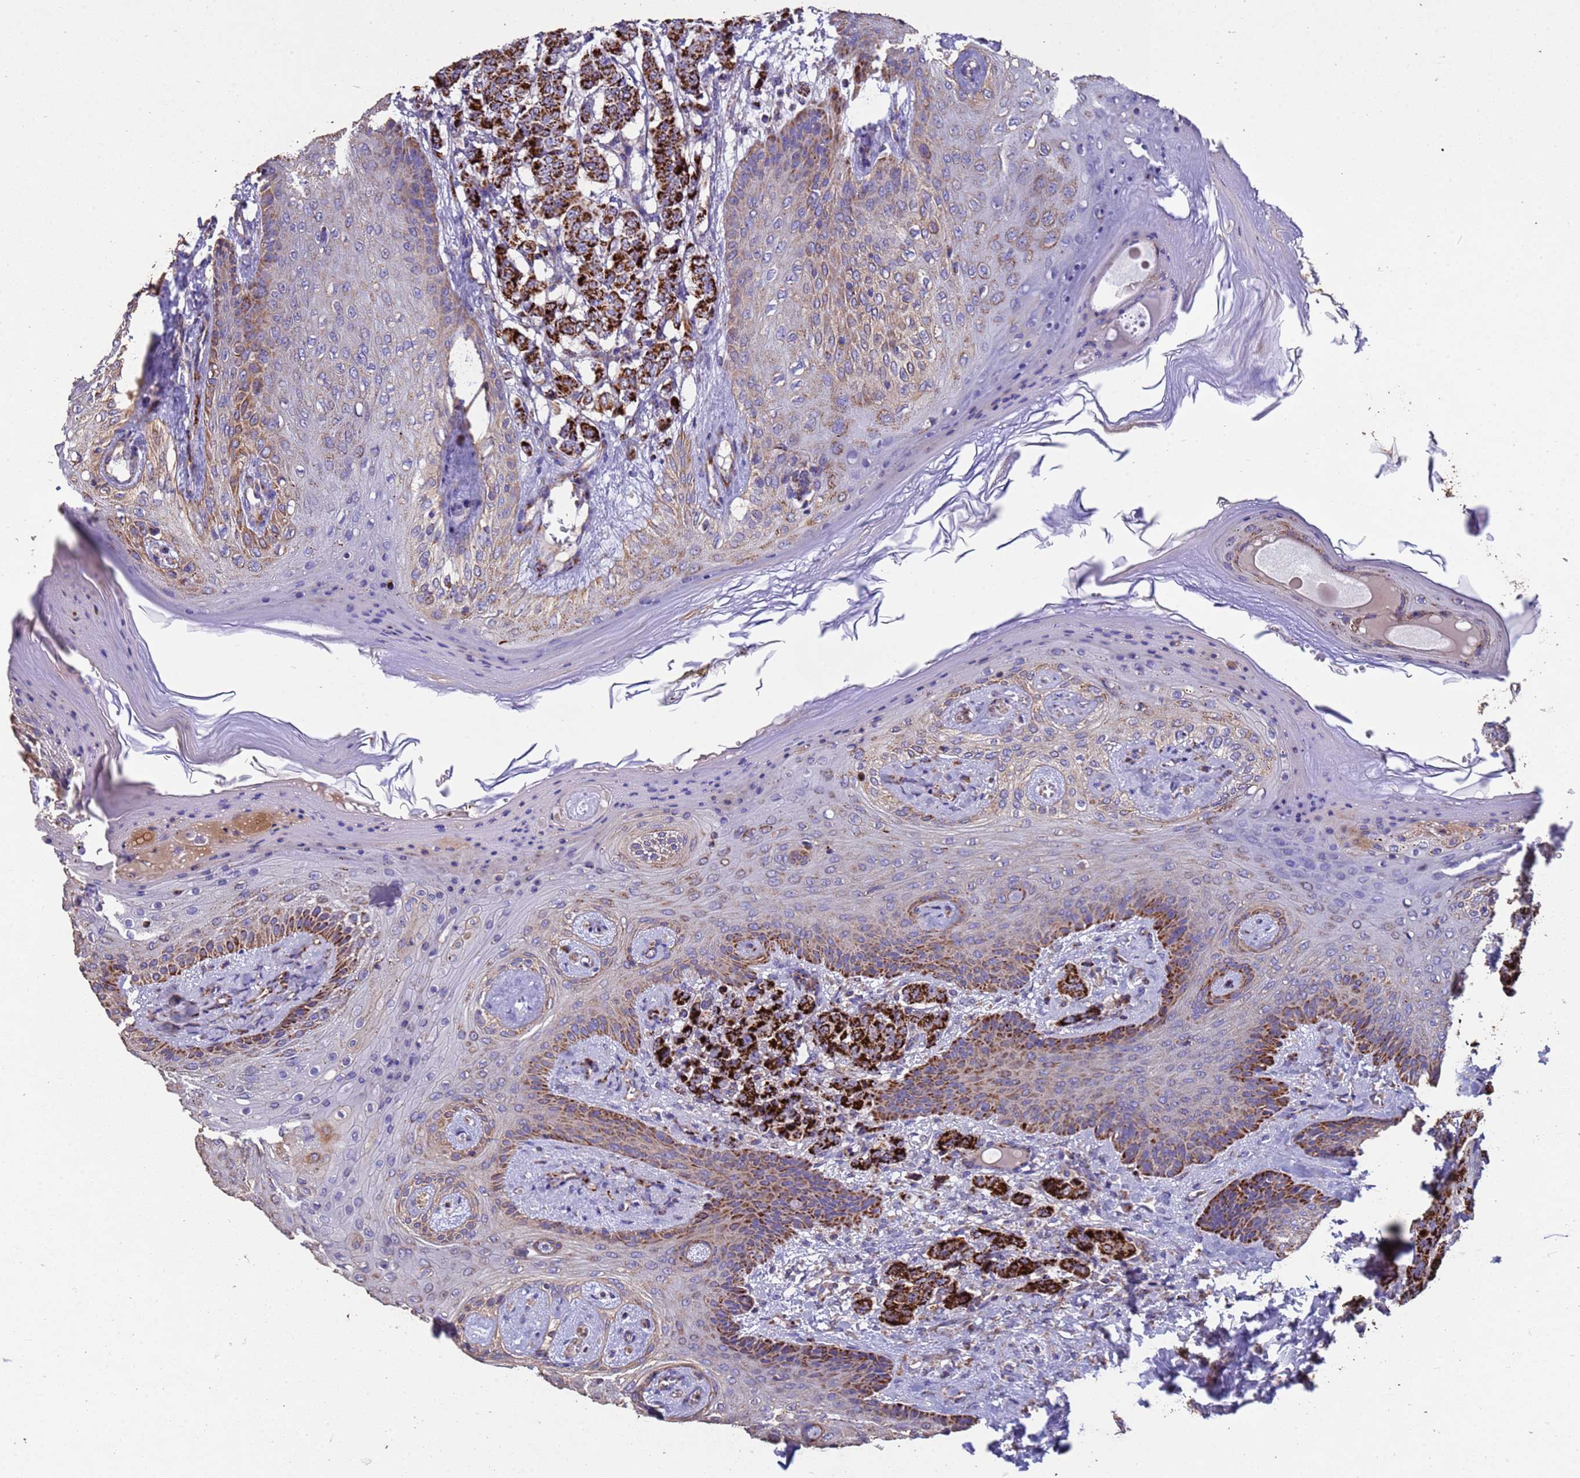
{"staining": {"intensity": "strong", "quantity": ">75%", "location": "cytoplasmic/membranous"}, "tissue": "breast cancer", "cell_type": "Tumor cells", "image_type": "cancer", "snomed": [{"axis": "morphology", "description": "Duct carcinoma"}, {"axis": "topography", "description": "Breast"}], "caption": "High-magnification brightfield microscopy of breast cancer stained with DAB (brown) and counterstained with hematoxylin (blue). tumor cells exhibit strong cytoplasmic/membranous expression is present in approximately>75% of cells.", "gene": "ZNFX1", "patient": {"sex": "female", "age": 40}}